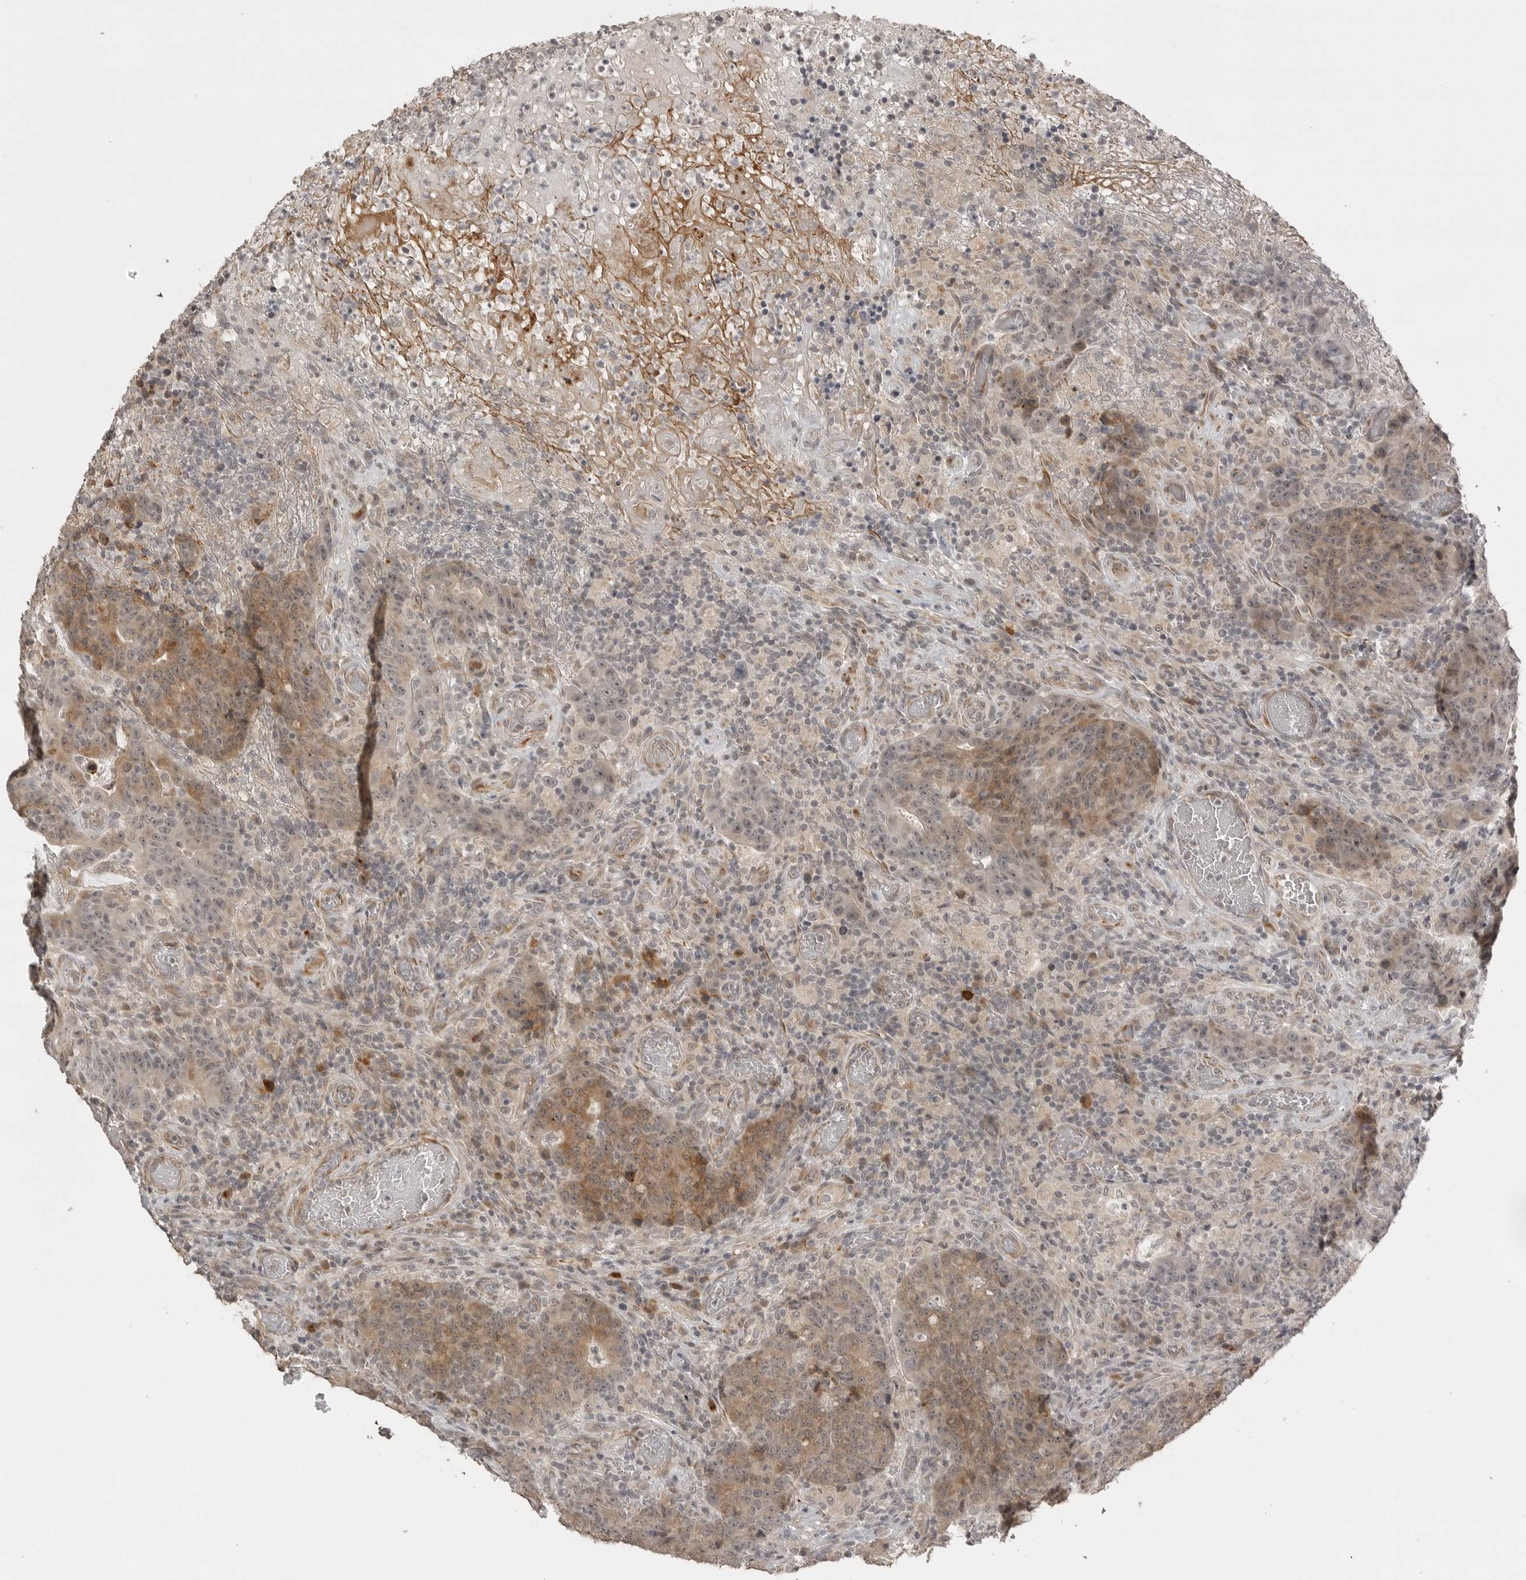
{"staining": {"intensity": "moderate", "quantity": "25%-75%", "location": "cytoplasmic/membranous"}, "tissue": "colorectal cancer", "cell_type": "Tumor cells", "image_type": "cancer", "snomed": [{"axis": "morphology", "description": "Adenocarcinoma, NOS"}, {"axis": "topography", "description": "Colon"}], "caption": "The photomicrograph displays a brown stain indicating the presence of a protein in the cytoplasmic/membranous of tumor cells in colorectal adenocarcinoma.", "gene": "SMG8", "patient": {"sex": "female", "age": 75}}